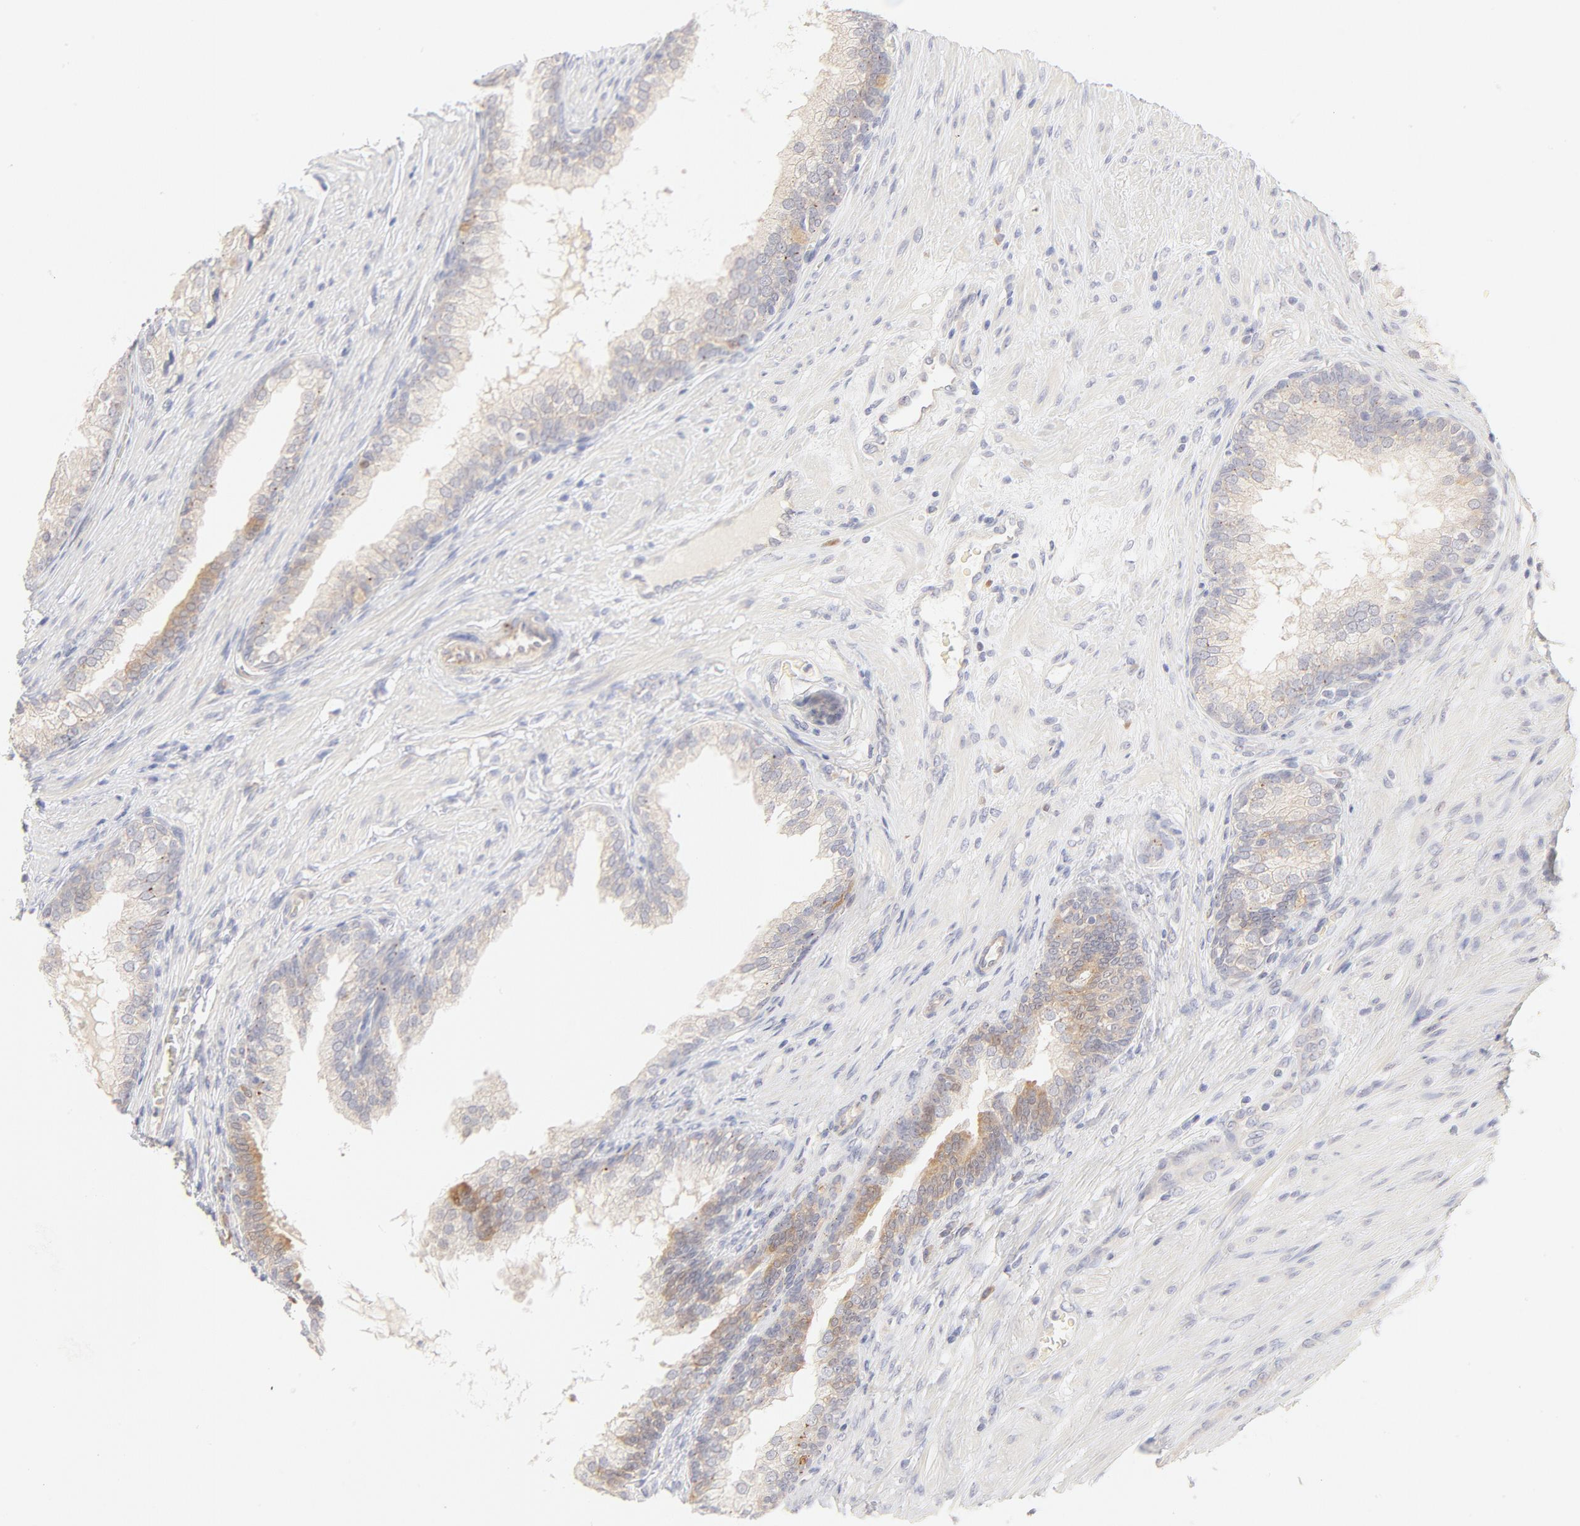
{"staining": {"intensity": "moderate", "quantity": "25%-75%", "location": "cytoplasmic/membranous"}, "tissue": "prostate cancer", "cell_type": "Tumor cells", "image_type": "cancer", "snomed": [{"axis": "morphology", "description": "Adenocarcinoma, Low grade"}, {"axis": "topography", "description": "Prostate"}], "caption": "Immunohistochemical staining of human prostate cancer exhibits moderate cytoplasmic/membranous protein positivity in about 25%-75% of tumor cells.", "gene": "NKX2-2", "patient": {"sex": "male", "age": 69}}